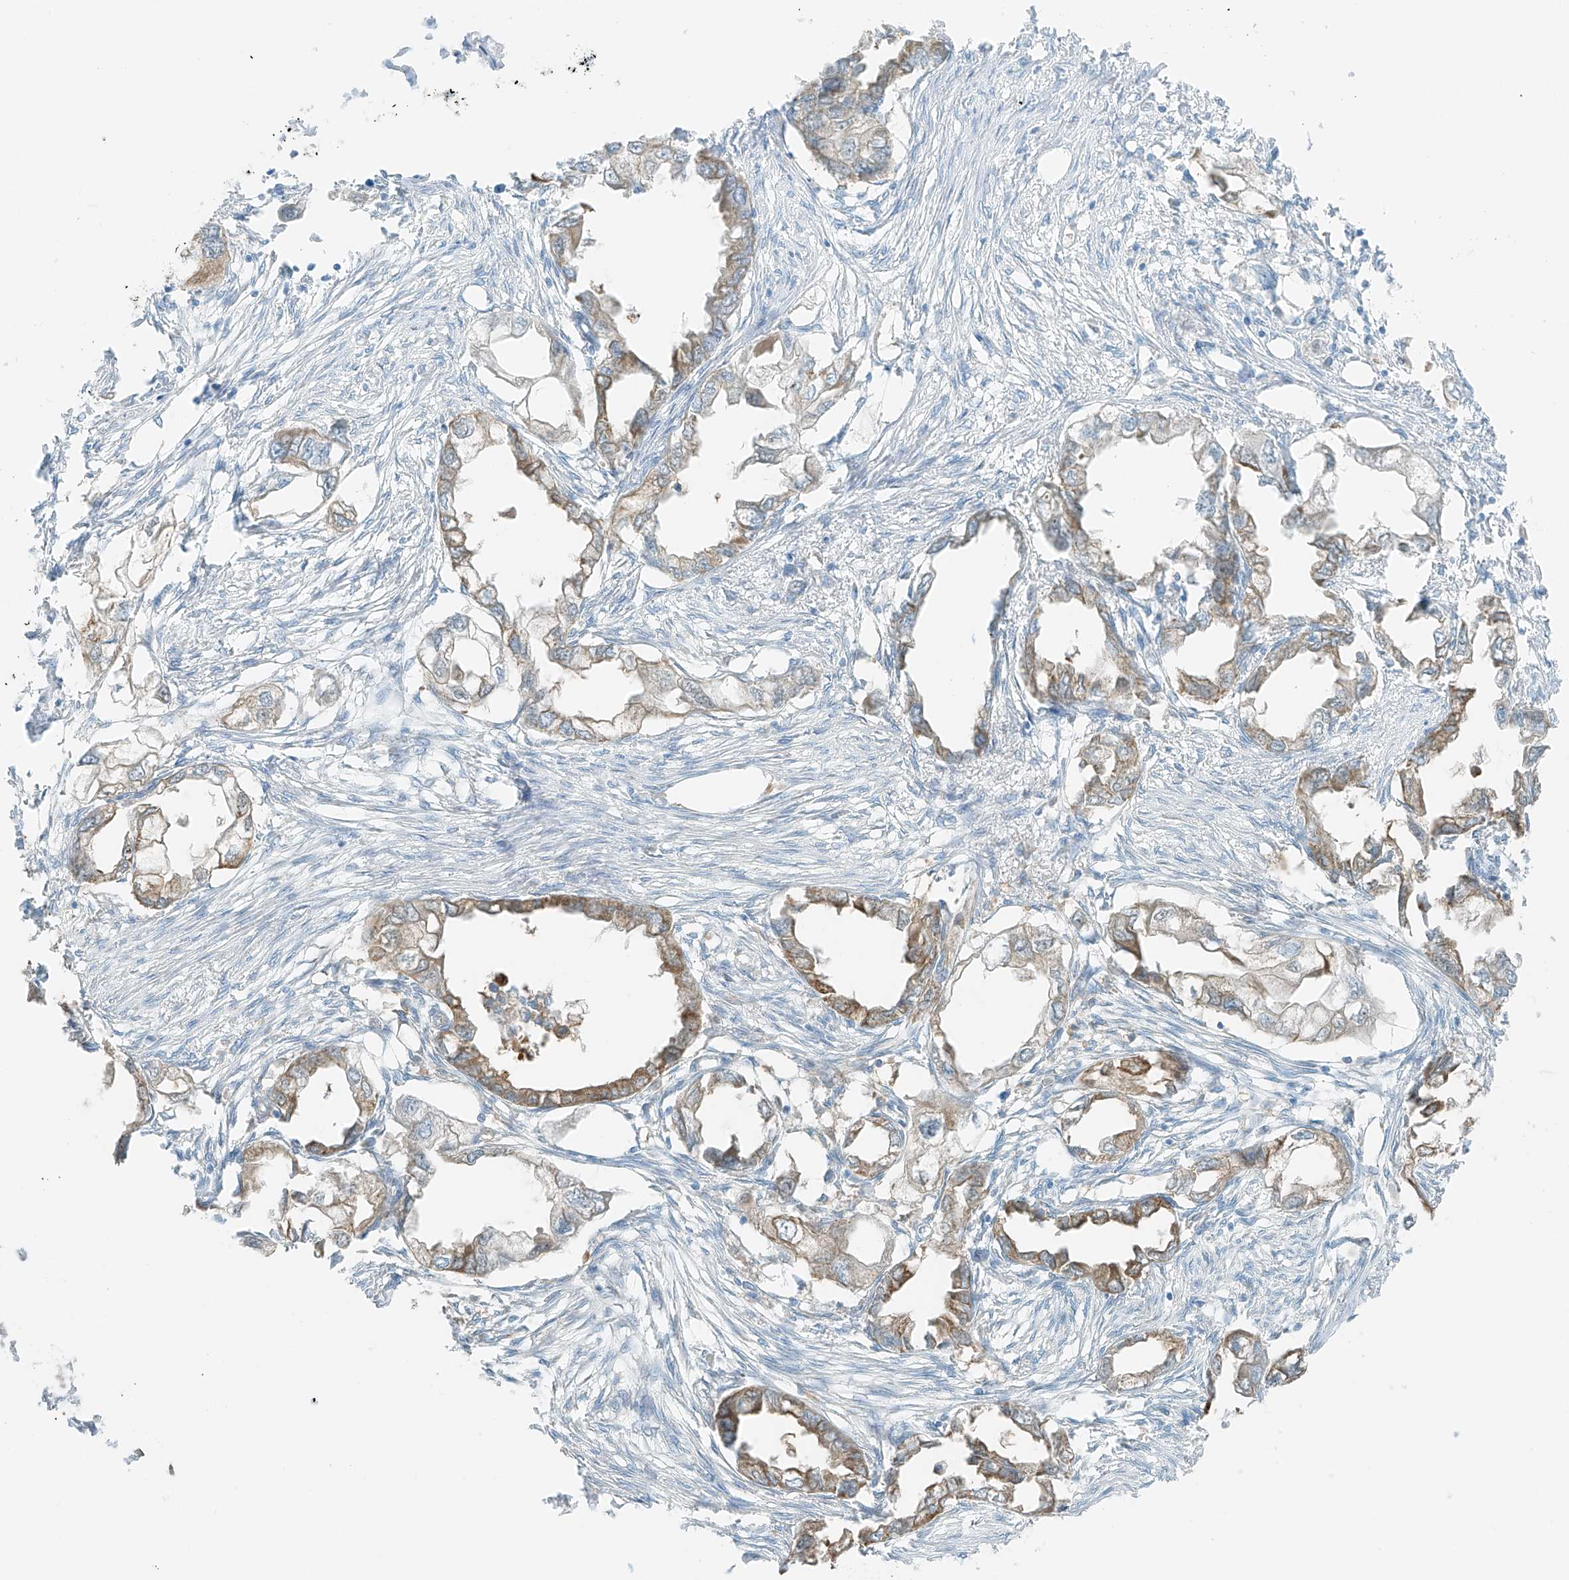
{"staining": {"intensity": "weak", "quantity": "<25%", "location": "cytoplasmic/membranous"}, "tissue": "endometrial cancer", "cell_type": "Tumor cells", "image_type": "cancer", "snomed": [{"axis": "morphology", "description": "Adenocarcinoma, NOS"}, {"axis": "morphology", "description": "Adenocarcinoma, metastatic, NOS"}, {"axis": "topography", "description": "Adipose tissue"}, {"axis": "topography", "description": "Endometrium"}], "caption": "Tumor cells show no significant protein positivity in endometrial cancer.", "gene": "FSTL1", "patient": {"sex": "female", "age": 67}}